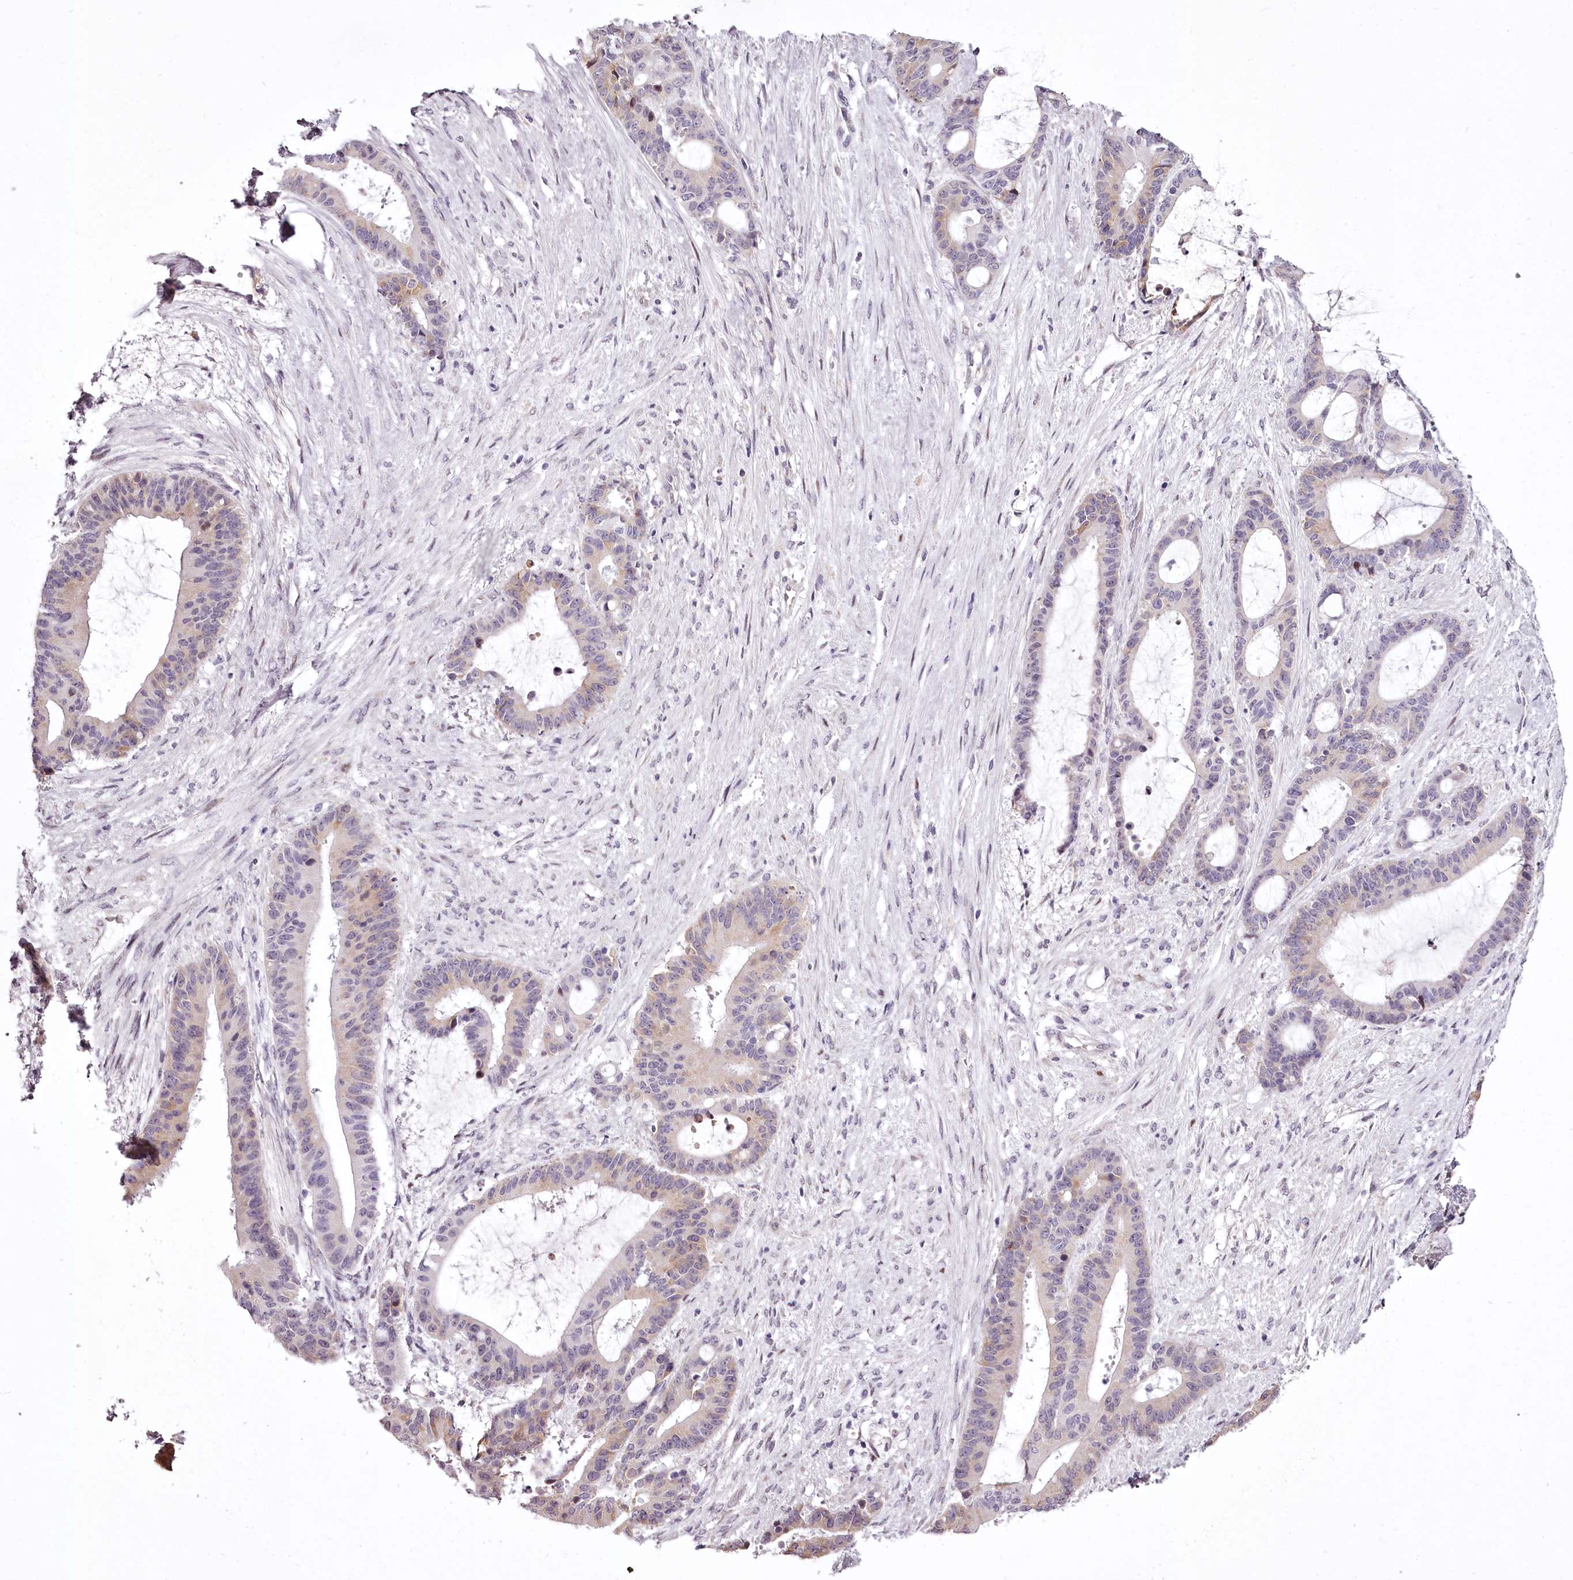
{"staining": {"intensity": "weak", "quantity": "25%-75%", "location": "cytoplasmic/membranous"}, "tissue": "liver cancer", "cell_type": "Tumor cells", "image_type": "cancer", "snomed": [{"axis": "morphology", "description": "Normal tissue, NOS"}, {"axis": "morphology", "description": "Cholangiocarcinoma"}, {"axis": "topography", "description": "Liver"}, {"axis": "topography", "description": "Peripheral nerve tissue"}], "caption": "Tumor cells display weak cytoplasmic/membranous positivity in approximately 25%-75% of cells in liver cholangiocarcinoma. The staining was performed using DAB to visualize the protein expression in brown, while the nuclei were stained in blue with hematoxylin (Magnification: 20x).", "gene": "C1orf56", "patient": {"sex": "female", "age": 73}}